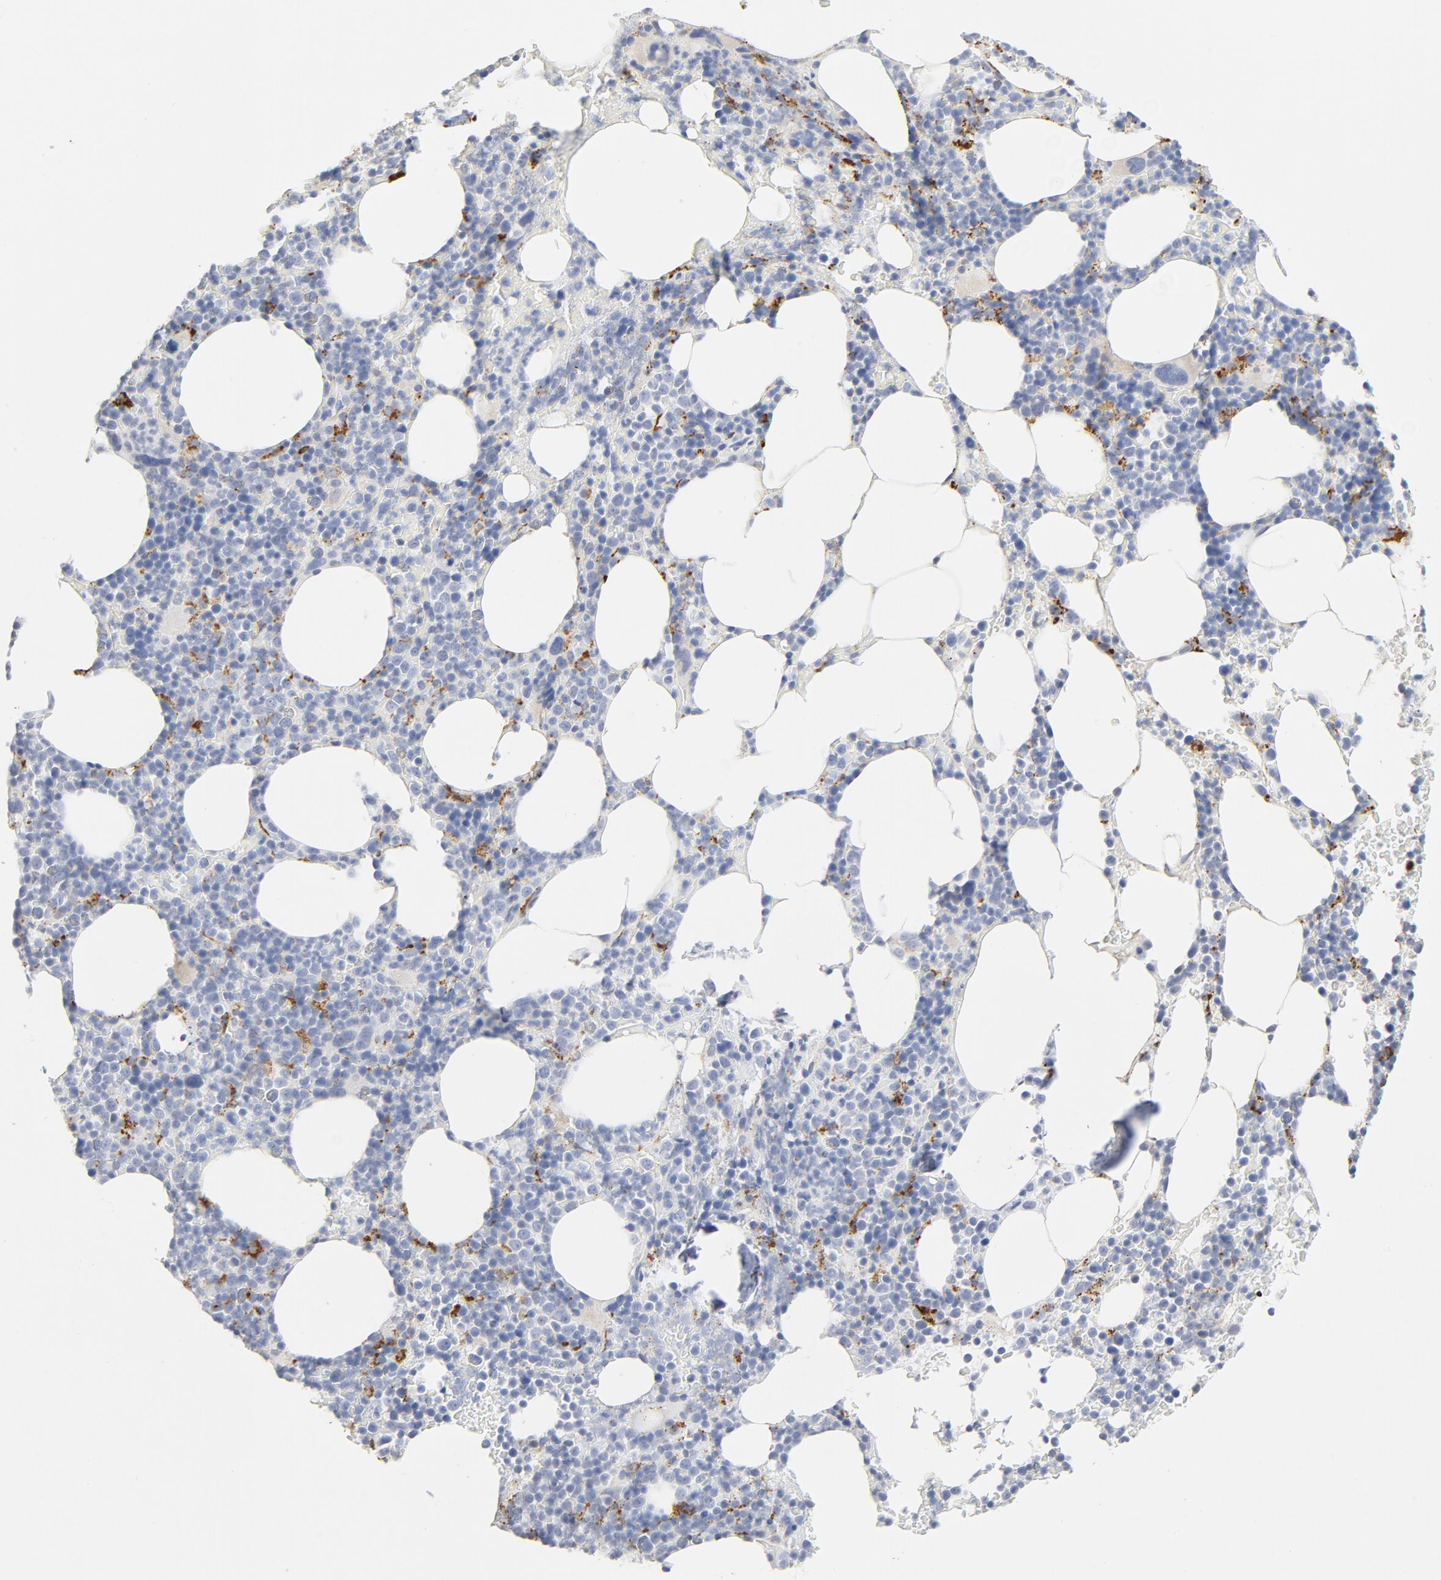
{"staining": {"intensity": "strong", "quantity": "<25%", "location": "cytoplasmic/membranous"}, "tissue": "bone marrow", "cell_type": "Hematopoietic cells", "image_type": "normal", "snomed": [{"axis": "morphology", "description": "Normal tissue, NOS"}, {"axis": "topography", "description": "Bone marrow"}], "caption": "Strong cytoplasmic/membranous protein positivity is present in about <25% of hematopoietic cells in bone marrow.", "gene": "MAGEB17", "patient": {"sex": "female", "age": 66}}